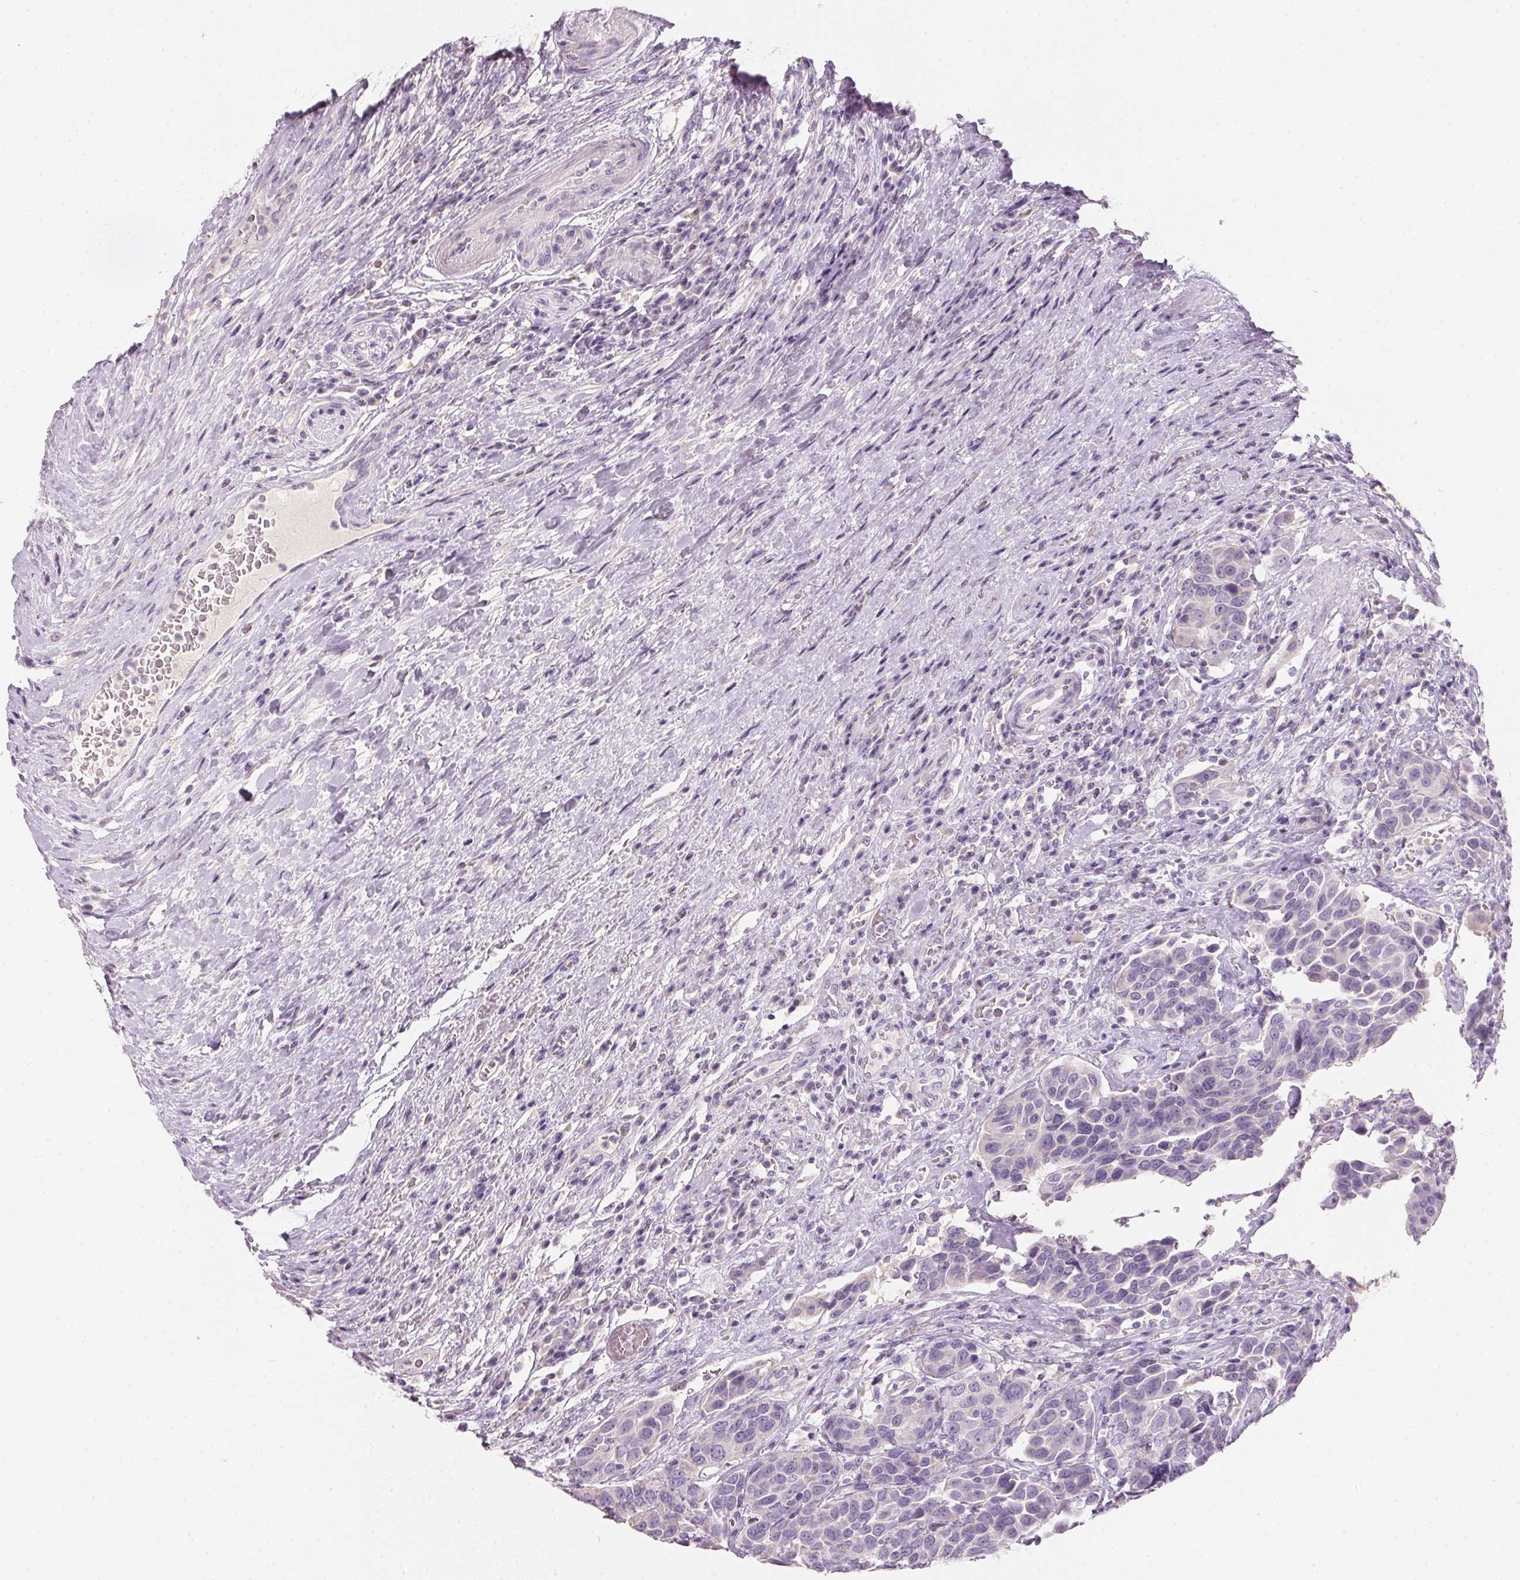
{"staining": {"intensity": "negative", "quantity": "none", "location": "none"}, "tissue": "urothelial cancer", "cell_type": "Tumor cells", "image_type": "cancer", "snomed": [{"axis": "morphology", "description": "Urothelial carcinoma, High grade"}, {"axis": "topography", "description": "Urinary bladder"}], "caption": "A micrograph of urothelial cancer stained for a protein shows no brown staining in tumor cells.", "gene": "HSD17B1", "patient": {"sex": "female", "age": 70}}